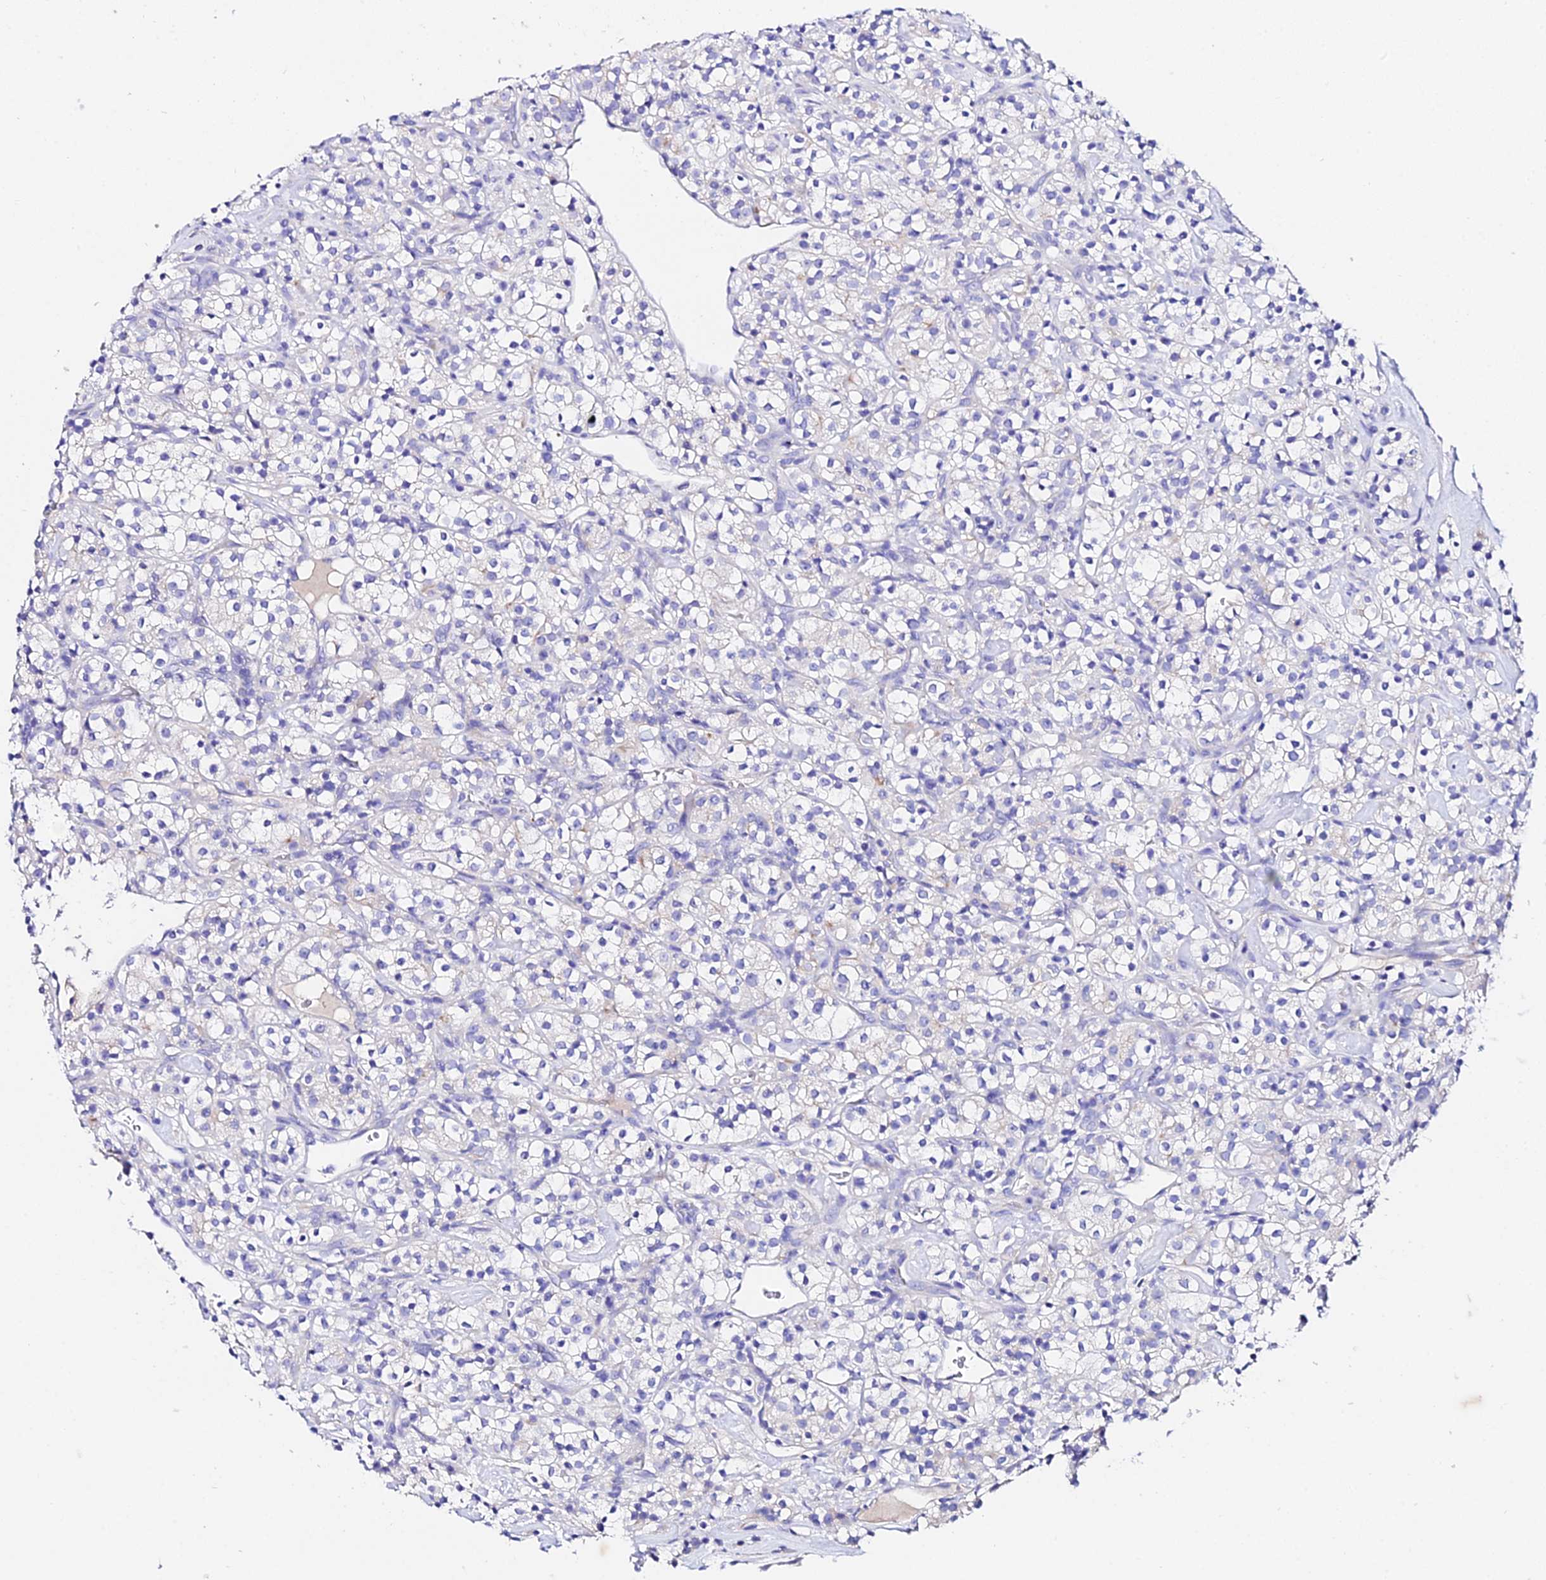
{"staining": {"intensity": "negative", "quantity": "none", "location": "none"}, "tissue": "renal cancer", "cell_type": "Tumor cells", "image_type": "cancer", "snomed": [{"axis": "morphology", "description": "Adenocarcinoma, NOS"}, {"axis": "topography", "description": "Kidney"}], "caption": "Tumor cells show no significant protein positivity in renal cancer.", "gene": "TMEM117", "patient": {"sex": "male", "age": 77}}